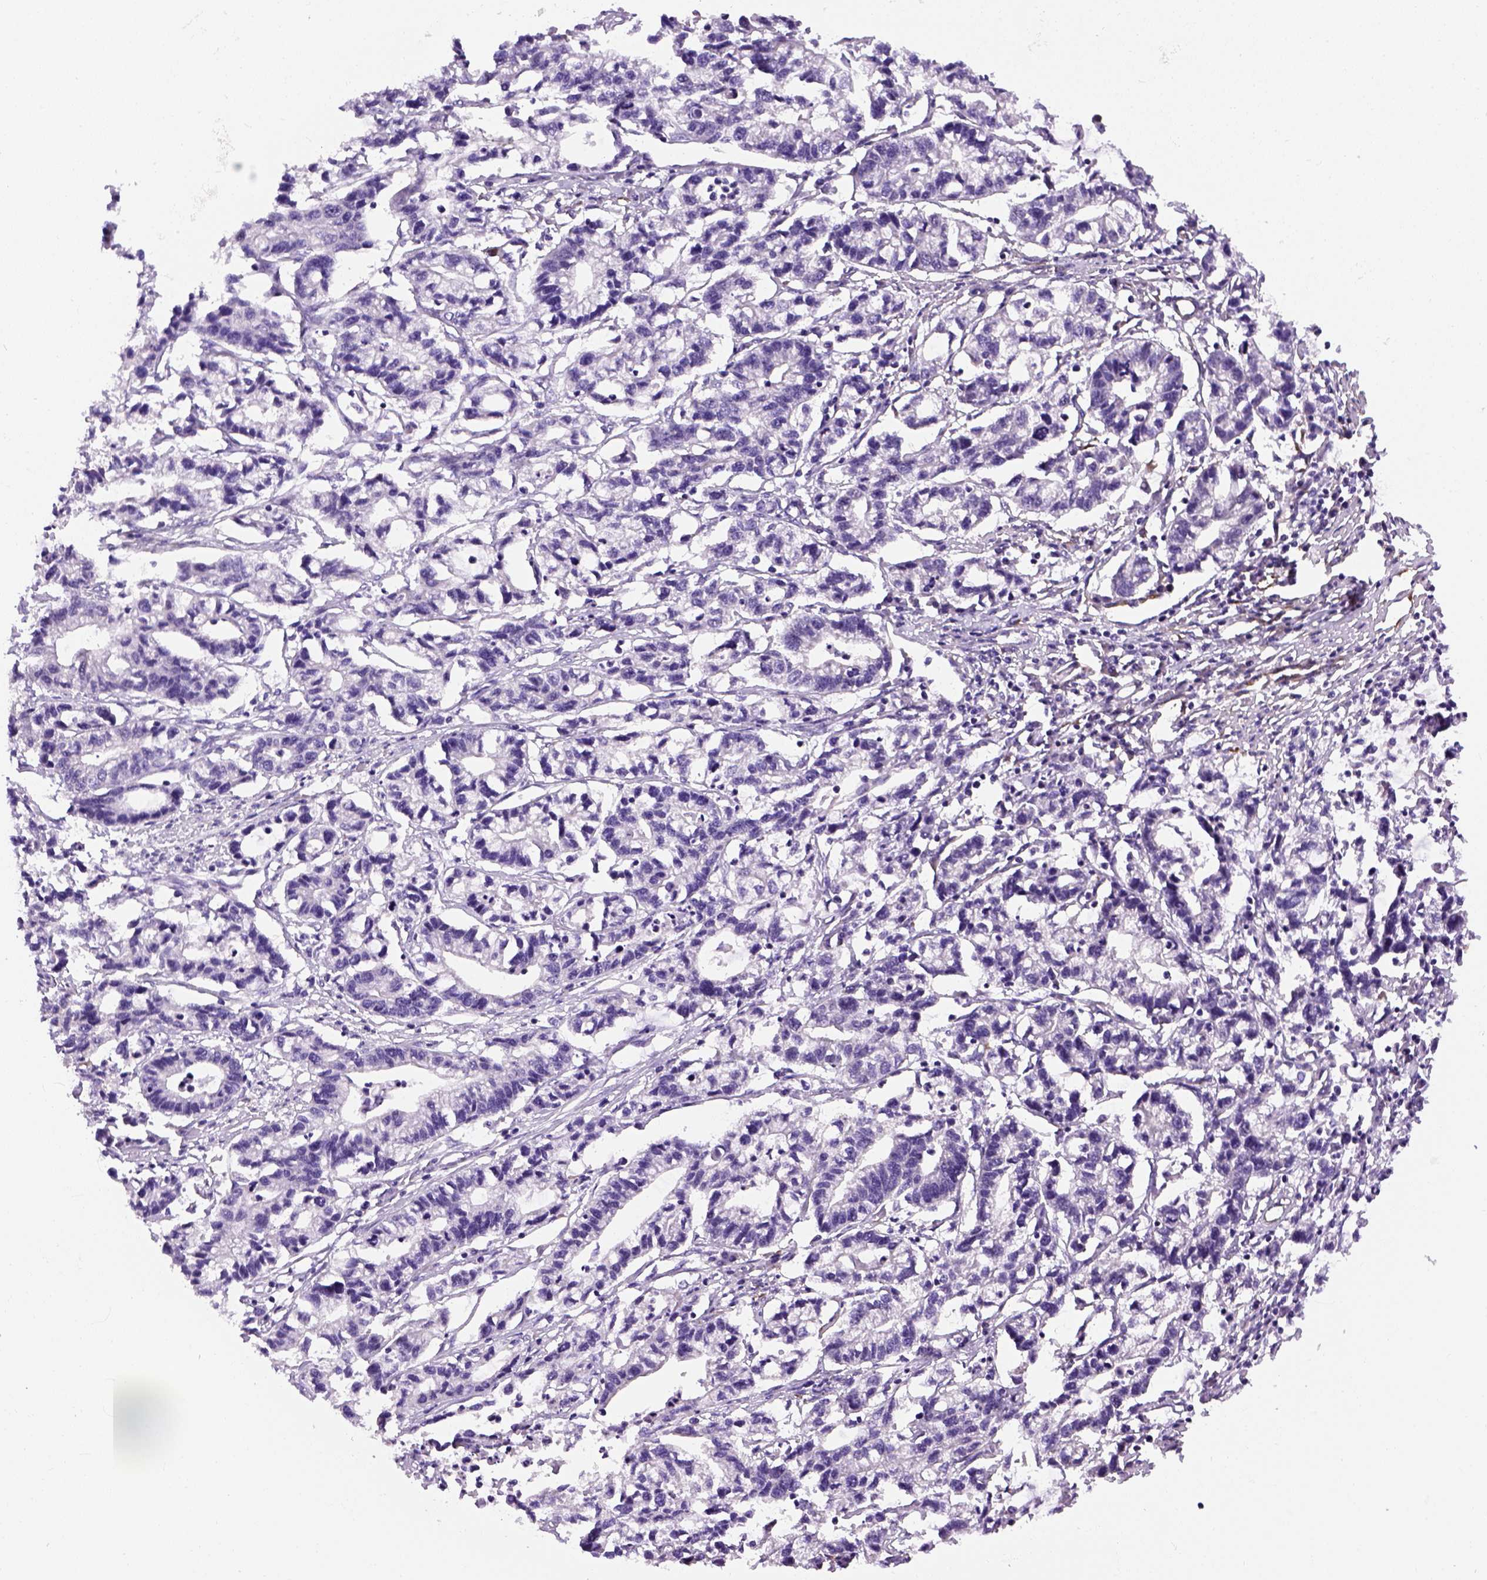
{"staining": {"intensity": "negative", "quantity": "none", "location": "none"}, "tissue": "stomach cancer", "cell_type": "Tumor cells", "image_type": "cancer", "snomed": [{"axis": "morphology", "description": "Adenocarcinoma, NOS"}, {"axis": "topography", "description": "Stomach"}], "caption": "Micrograph shows no protein positivity in tumor cells of adenocarcinoma (stomach) tissue.", "gene": "KAZN", "patient": {"sex": "male", "age": 83}}